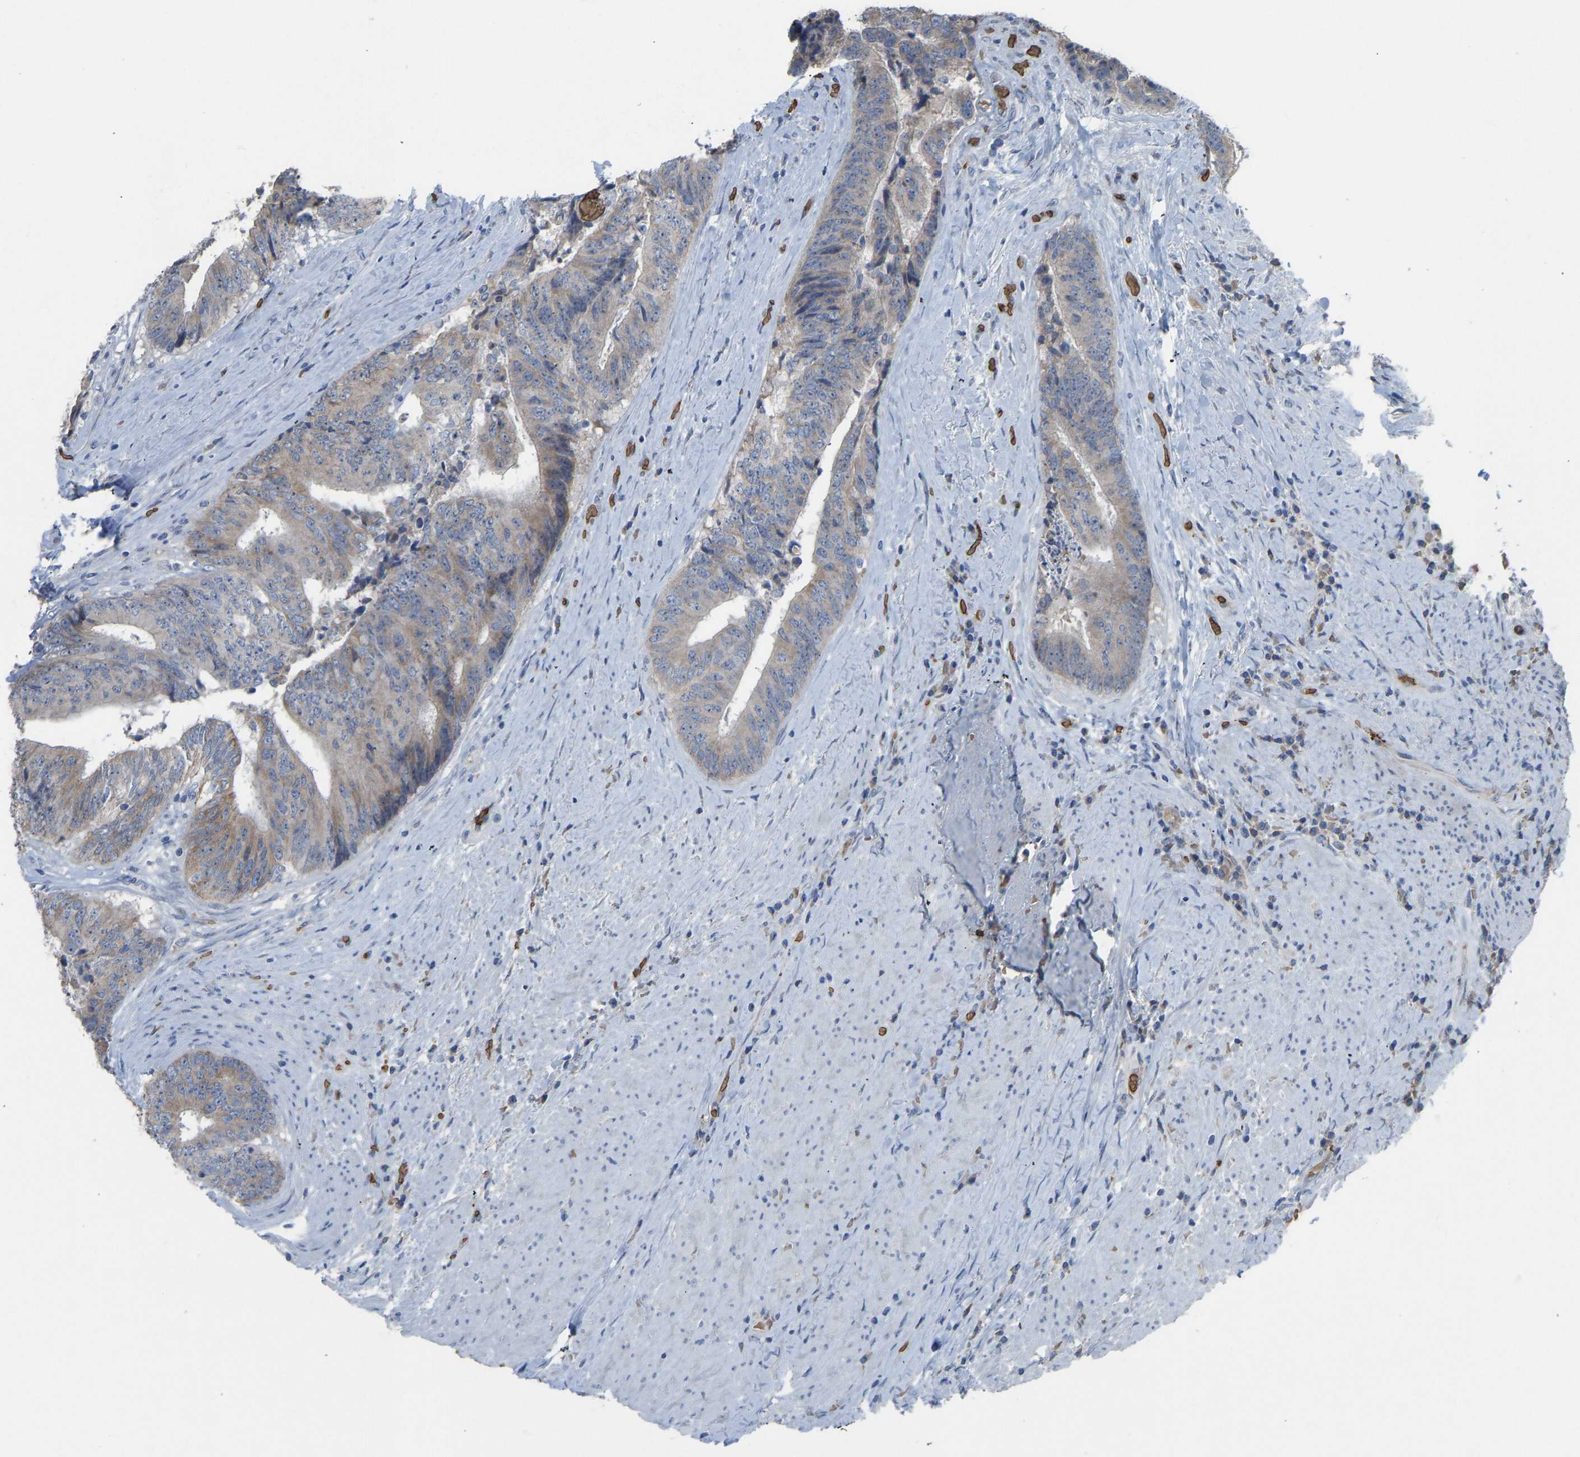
{"staining": {"intensity": "weak", "quantity": "<25%", "location": "cytoplasmic/membranous"}, "tissue": "colorectal cancer", "cell_type": "Tumor cells", "image_type": "cancer", "snomed": [{"axis": "morphology", "description": "Adenocarcinoma, NOS"}, {"axis": "topography", "description": "Rectum"}], "caption": "The micrograph exhibits no staining of tumor cells in adenocarcinoma (colorectal). (Stains: DAB (3,3'-diaminobenzidine) immunohistochemistry with hematoxylin counter stain, Microscopy: brightfield microscopy at high magnification).", "gene": "PIGS", "patient": {"sex": "male", "age": 72}}